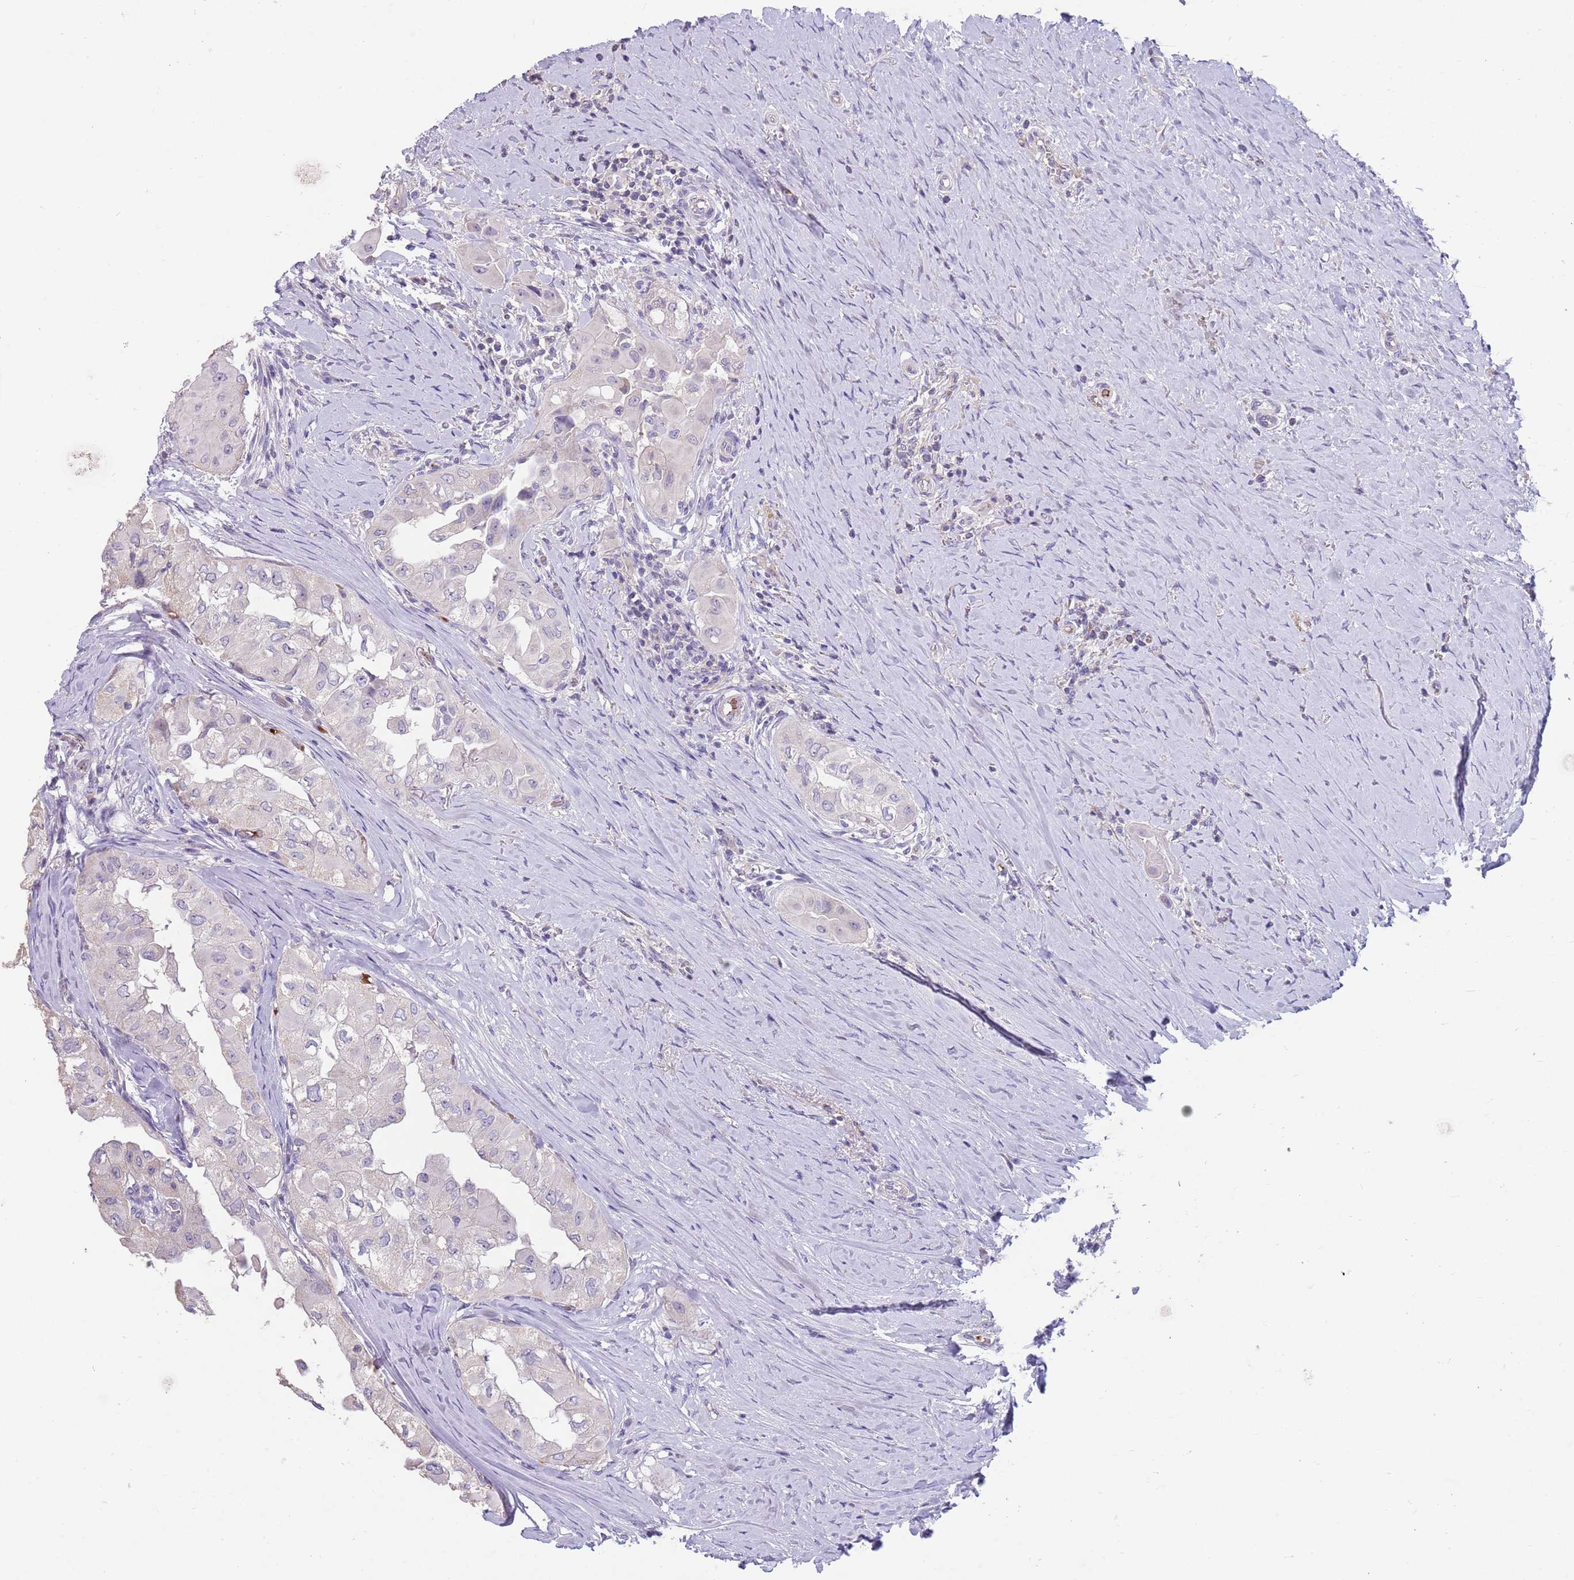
{"staining": {"intensity": "negative", "quantity": "none", "location": "none"}, "tissue": "thyroid cancer", "cell_type": "Tumor cells", "image_type": "cancer", "snomed": [{"axis": "morphology", "description": "Papillary adenocarcinoma, NOS"}, {"axis": "topography", "description": "Thyroid gland"}], "caption": "Immunohistochemistry (IHC) of papillary adenocarcinoma (thyroid) reveals no positivity in tumor cells.", "gene": "ZNF14", "patient": {"sex": "female", "age": 59}}